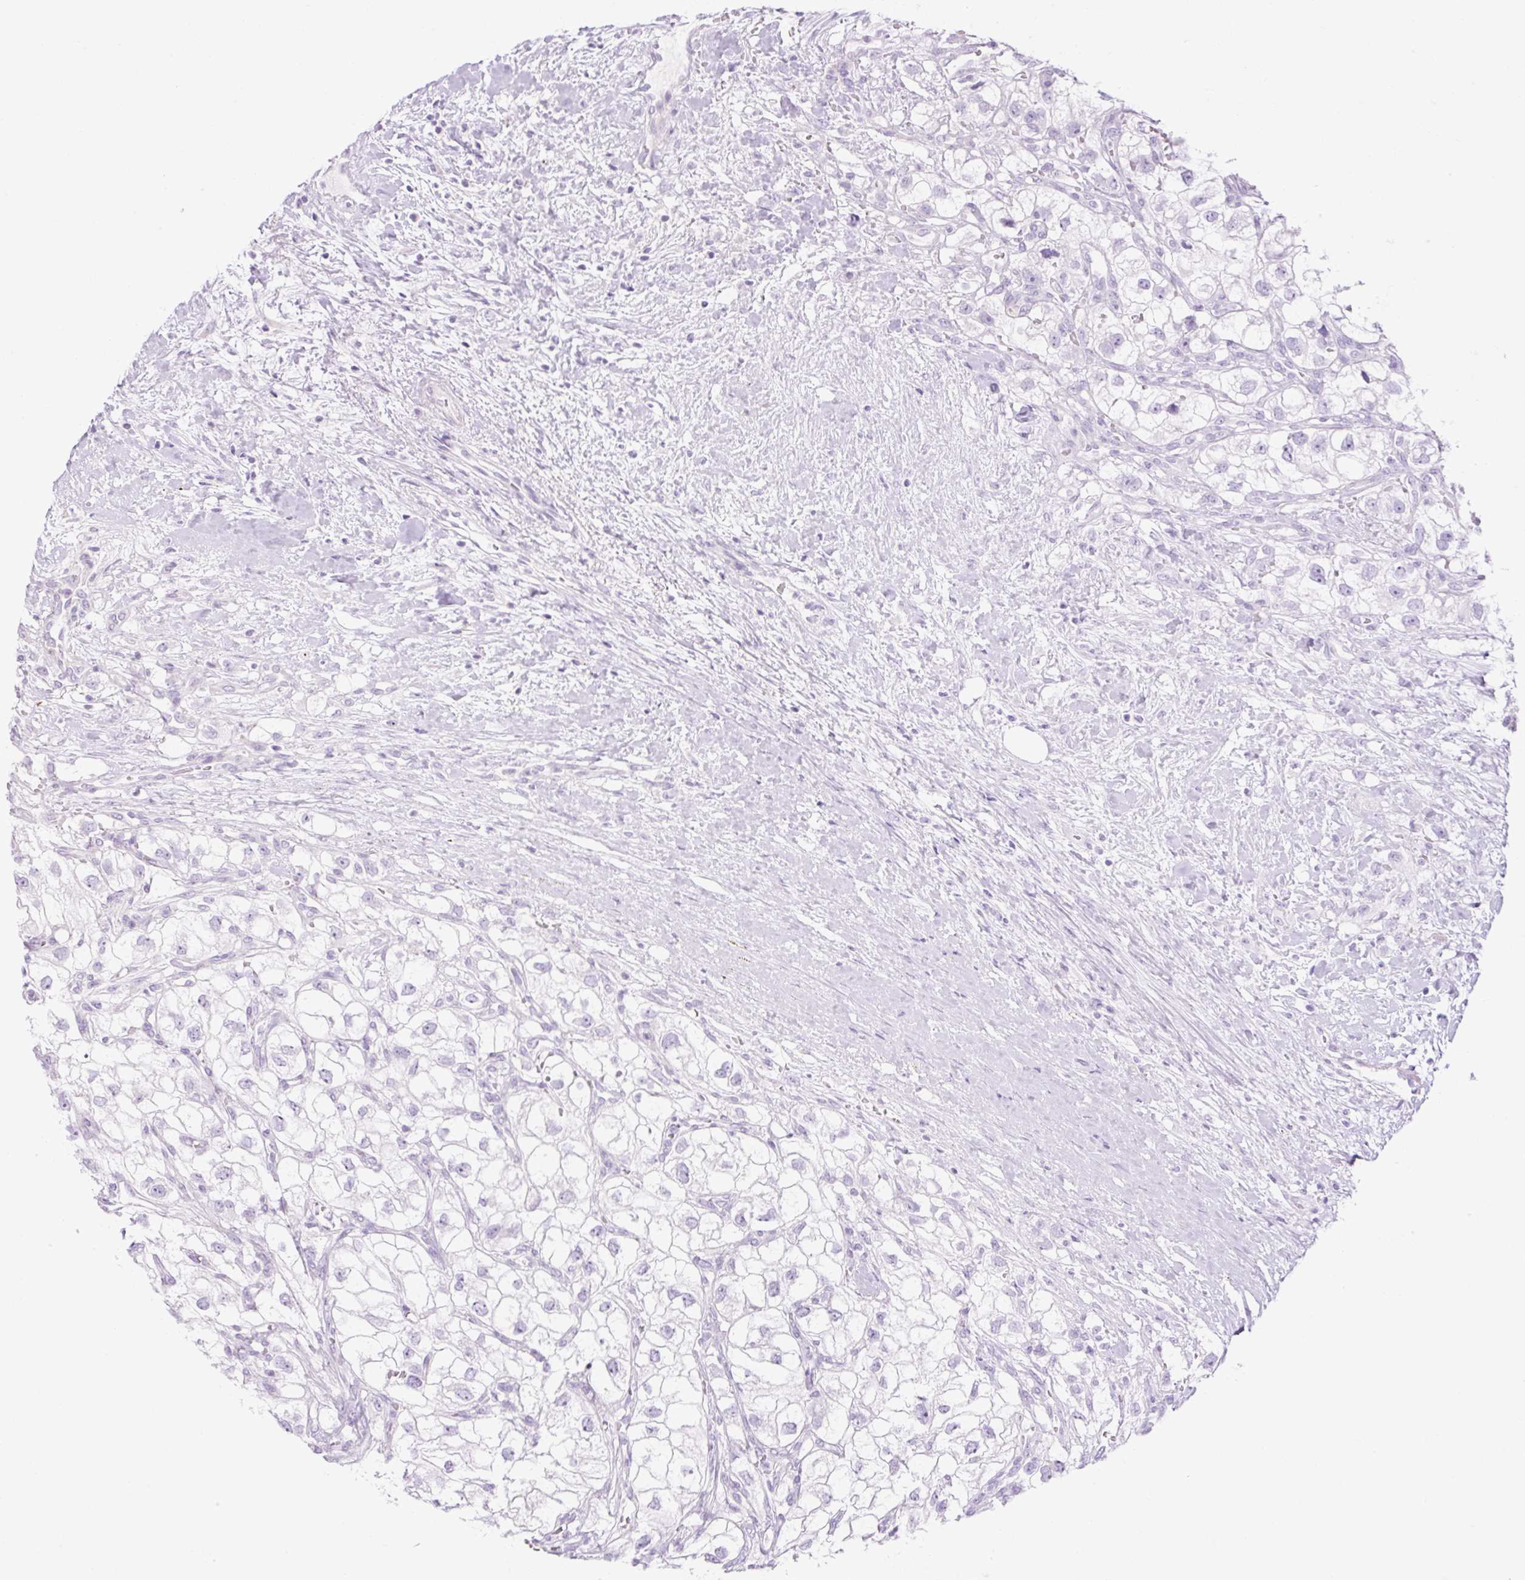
{"staining": {"intensity": "negative", "quantity": "none", "location": "none"}, "tissue": "renal cancer", "cell_type": "Tumor cells", "image_type": "cancer", "snomed": [{"axis": "morphology", "description": "Adenocarcinoma, NOS"}, {"axis": "topography", "description": "Kidney"}], "caption": "This is a image of immunohistochemistry staining of renal cancer (adenocarcinoma), which shows no expression in tumor cells.", "gene": "GRID2", "patient": {"sex": "male", "age": 59}}